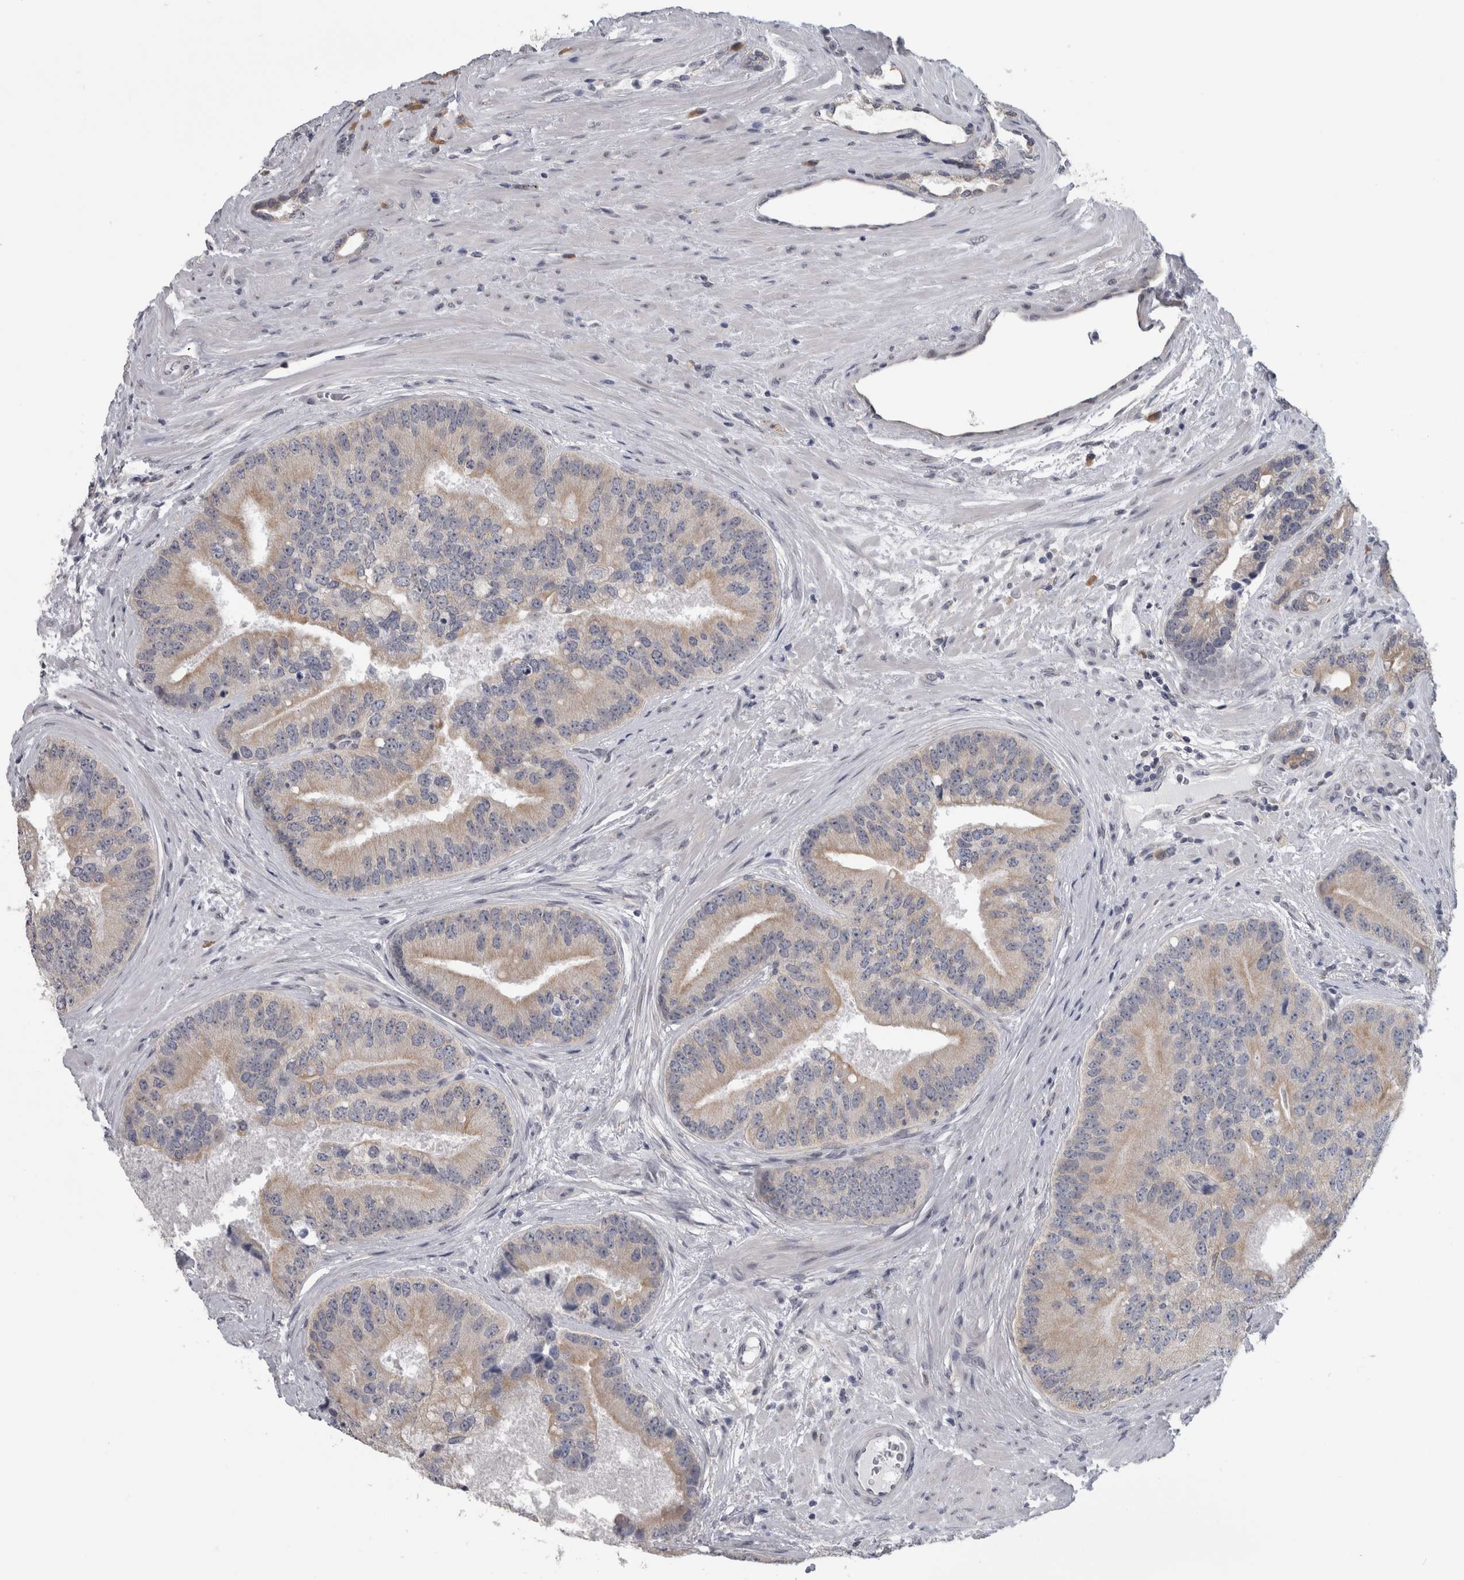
{"staining": {"intensity": "weak", "quantity": "25%-75%", "location": "cytoplasmic/membranous"}, "tissue": "prostate cancer", "cell_type": "Tumor cells", "image_type": "cancer", "snomed": [{"axis": "morphology", "description": "Adenocarcinoma, High grade"}, {"axis": "topography", "description": "Prostate"}], "caption": "This histopathology image exhibits IHC staining of prostate cancer, with low weak cytoplasmic/membranous staining in approximately 25%-75% of tumor cells.", "gene": "TMEM242", "patient": {"sex": "male", "age": 70}}